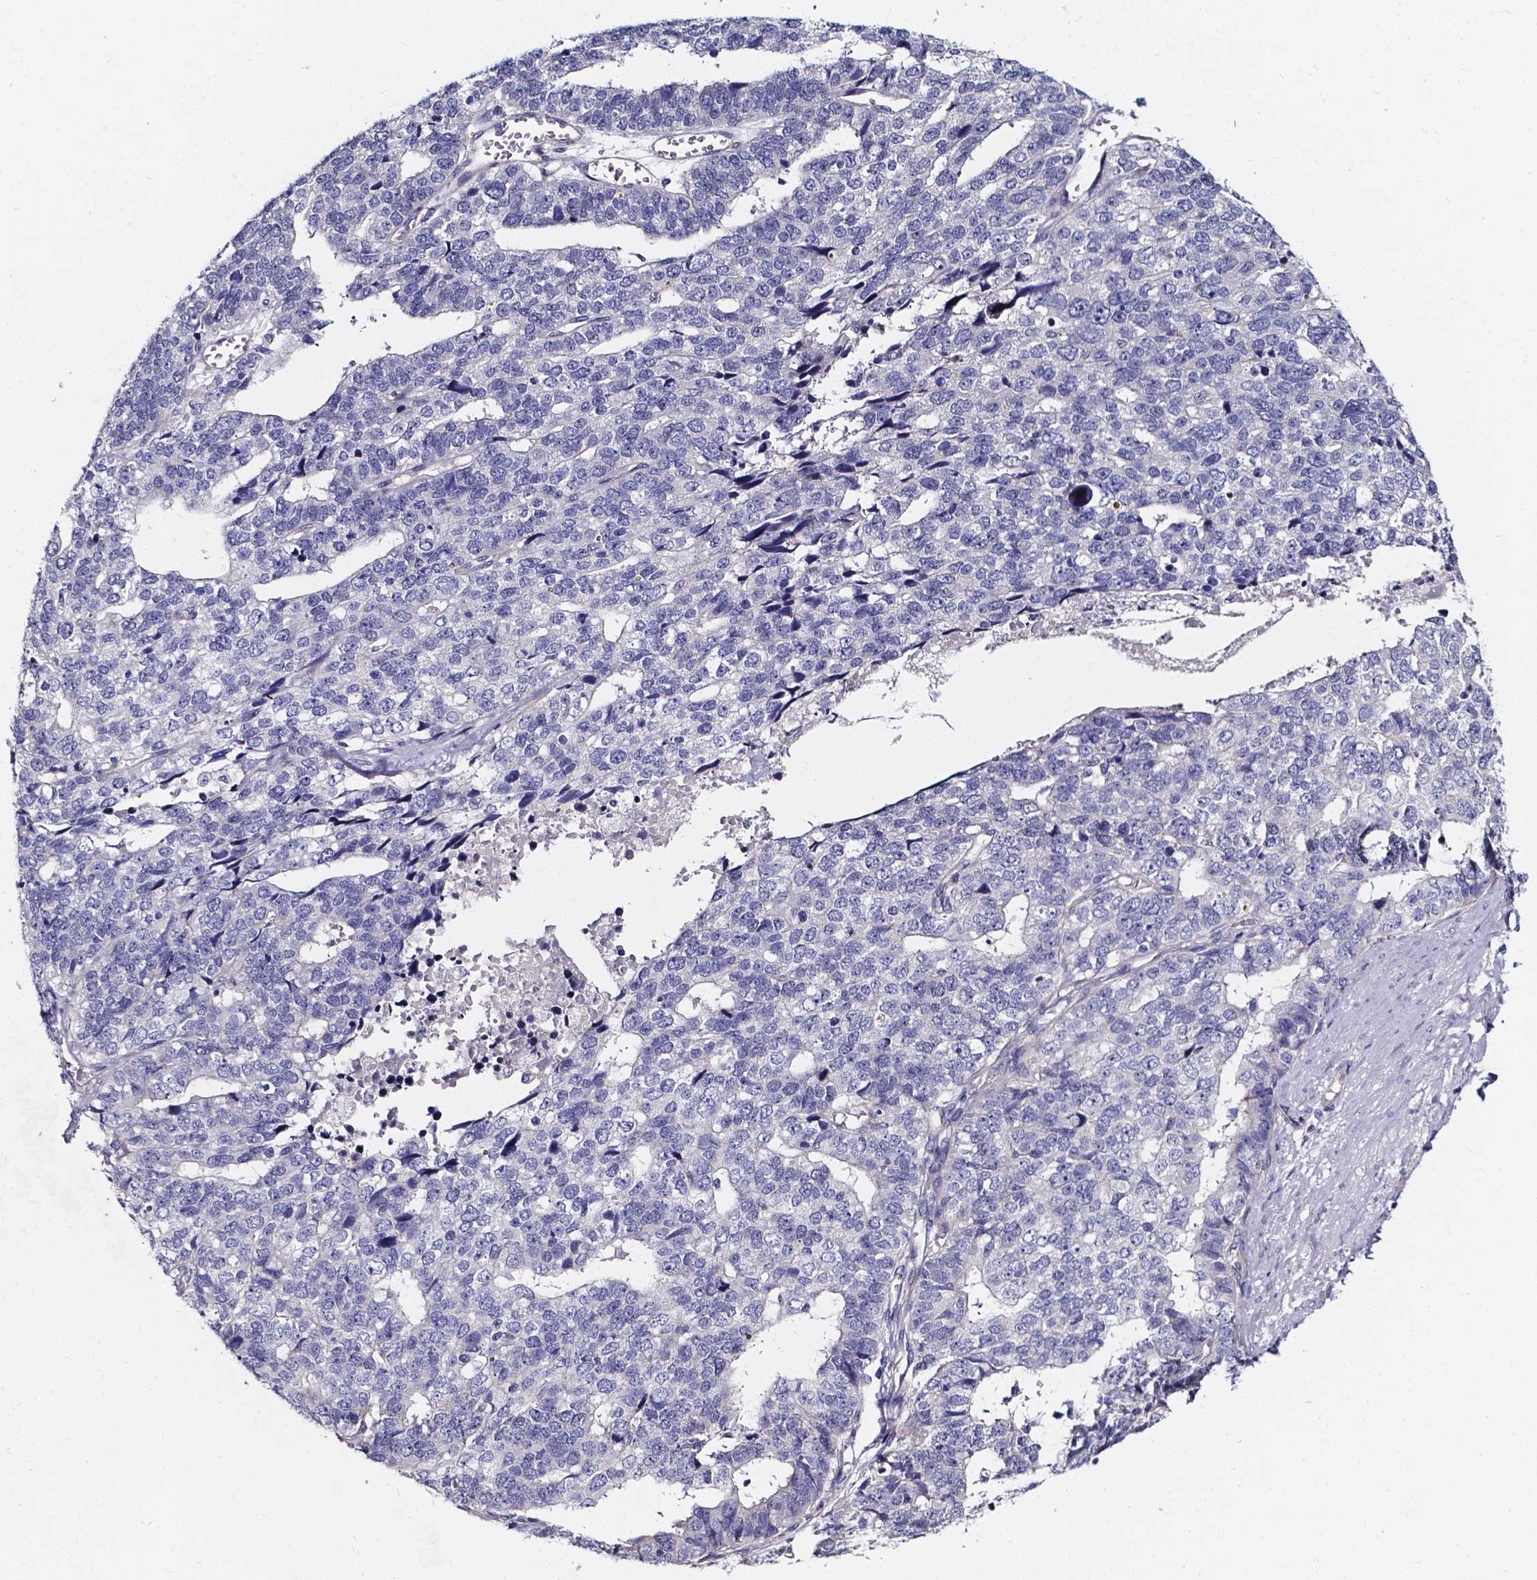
{"staining": {"intensity": "negative", "quantity": "none", "location": "none"}, "tissue": "stomach cancer", "cell_type": "Tumor cells", "image_type": "cancer", "snomed": [{"axis": "morphology", "description": "Adenocarcinoma, NOS"}, {"axis": "topography", "description": "Stomach"}], "caption": "The micrograph demonstrates no staining of tumor cells in stomach cancer (adenocarcinoma).", "gene": "CACNG8", "patient": {"sex": "male", "age": 69}}